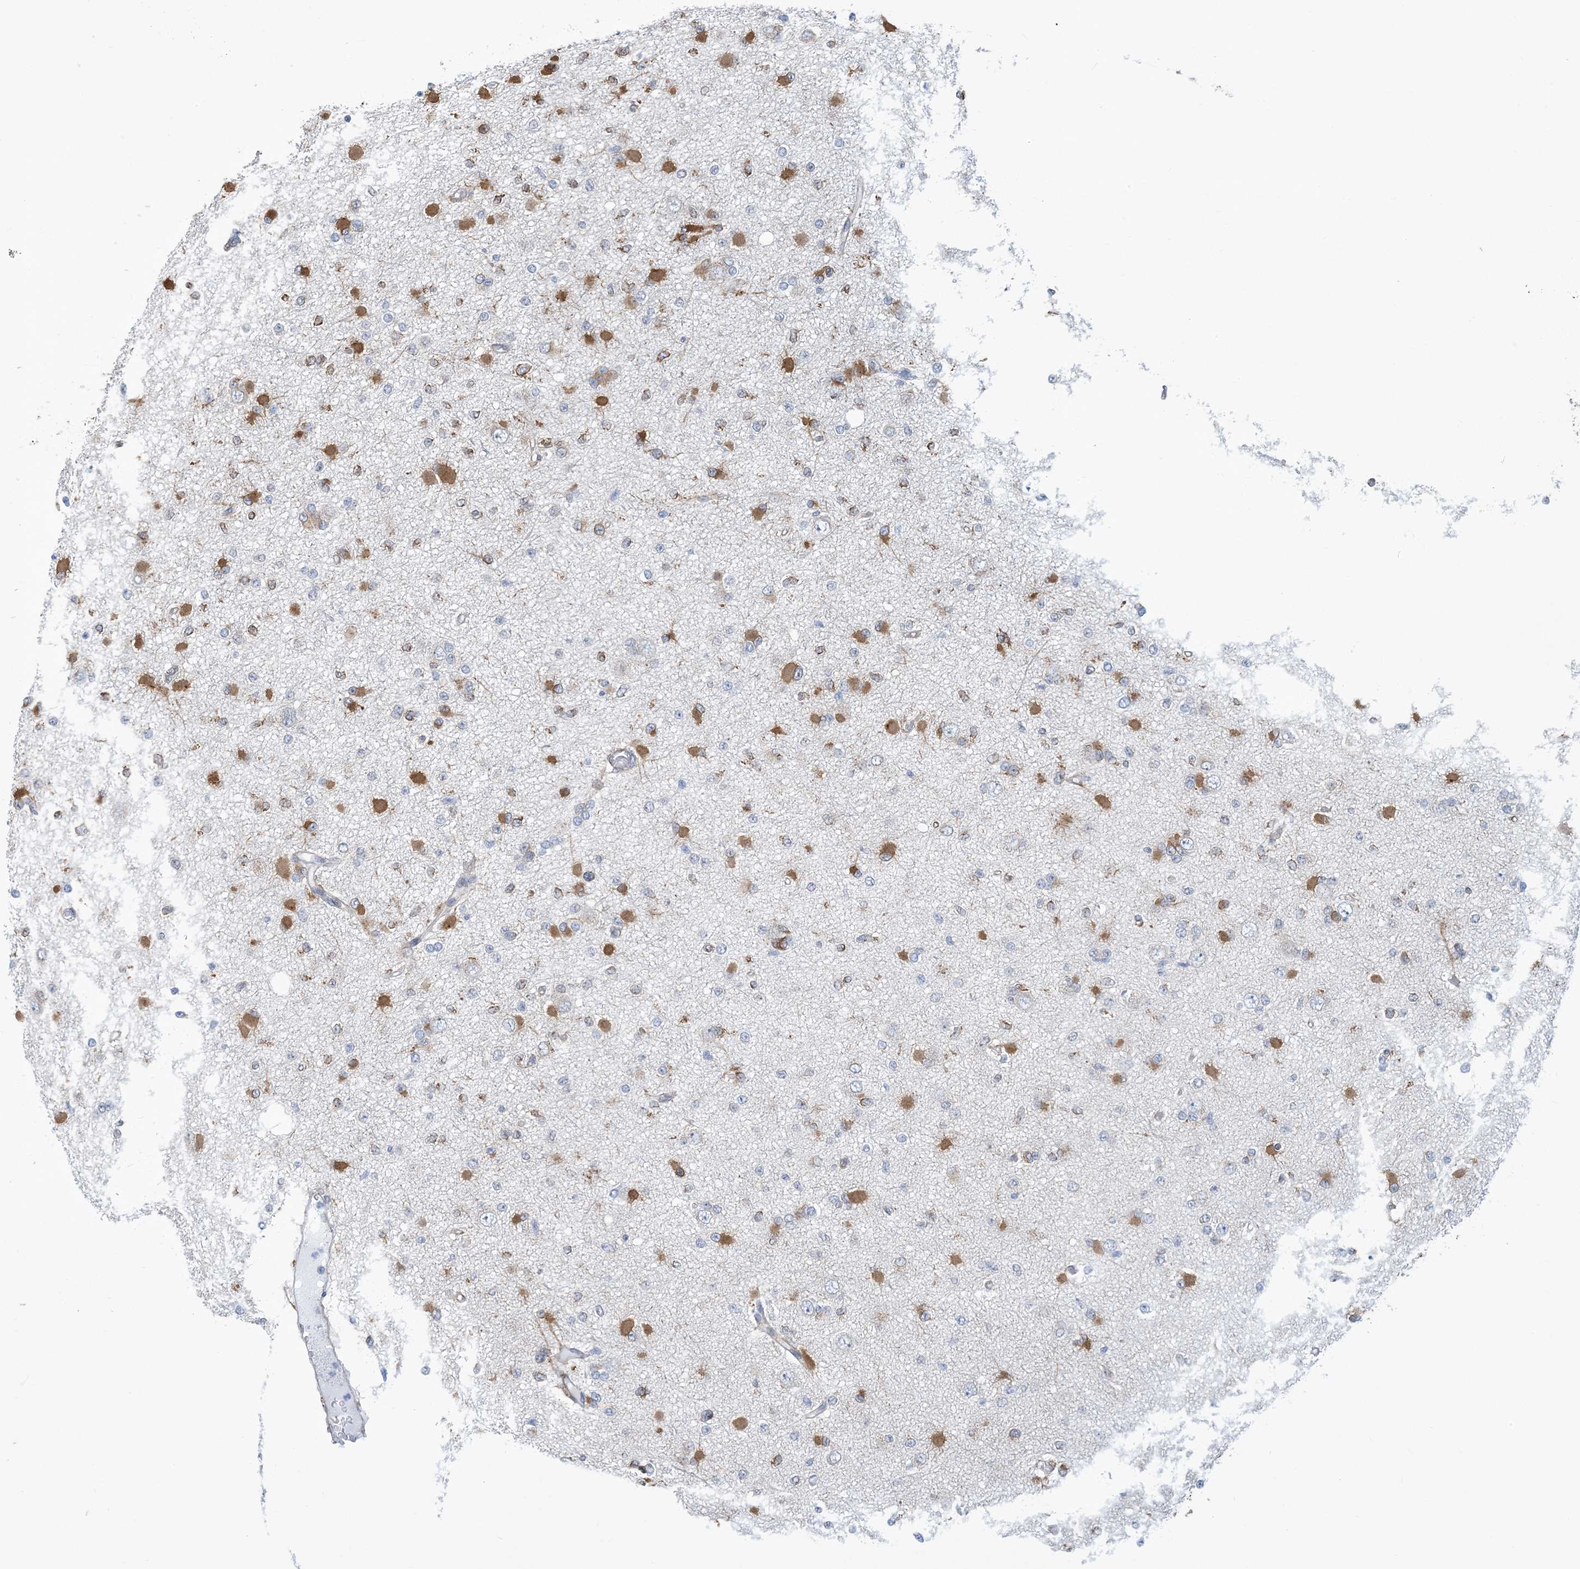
{"staining": {"intensity": "moderate", "quantity": "<25%", "location": "cytoplasmic/membranous"}, "tissue": "glioma", "cell_type": "Tumor cells", "image_type": "cancer", "snomed": [{"axis": "morphology", "description": "Glioma, malignant, Low grade"}, {"axis": "topography", "description": "Brain"}], "caption": "DAB immunohistochemical staining of glioma displays moderate cytoplasmic/membranous protein staining in approximately <25% of tumor cells.", "gene": "CCDC14", "patient": {"sex": "female", "age": 22}}